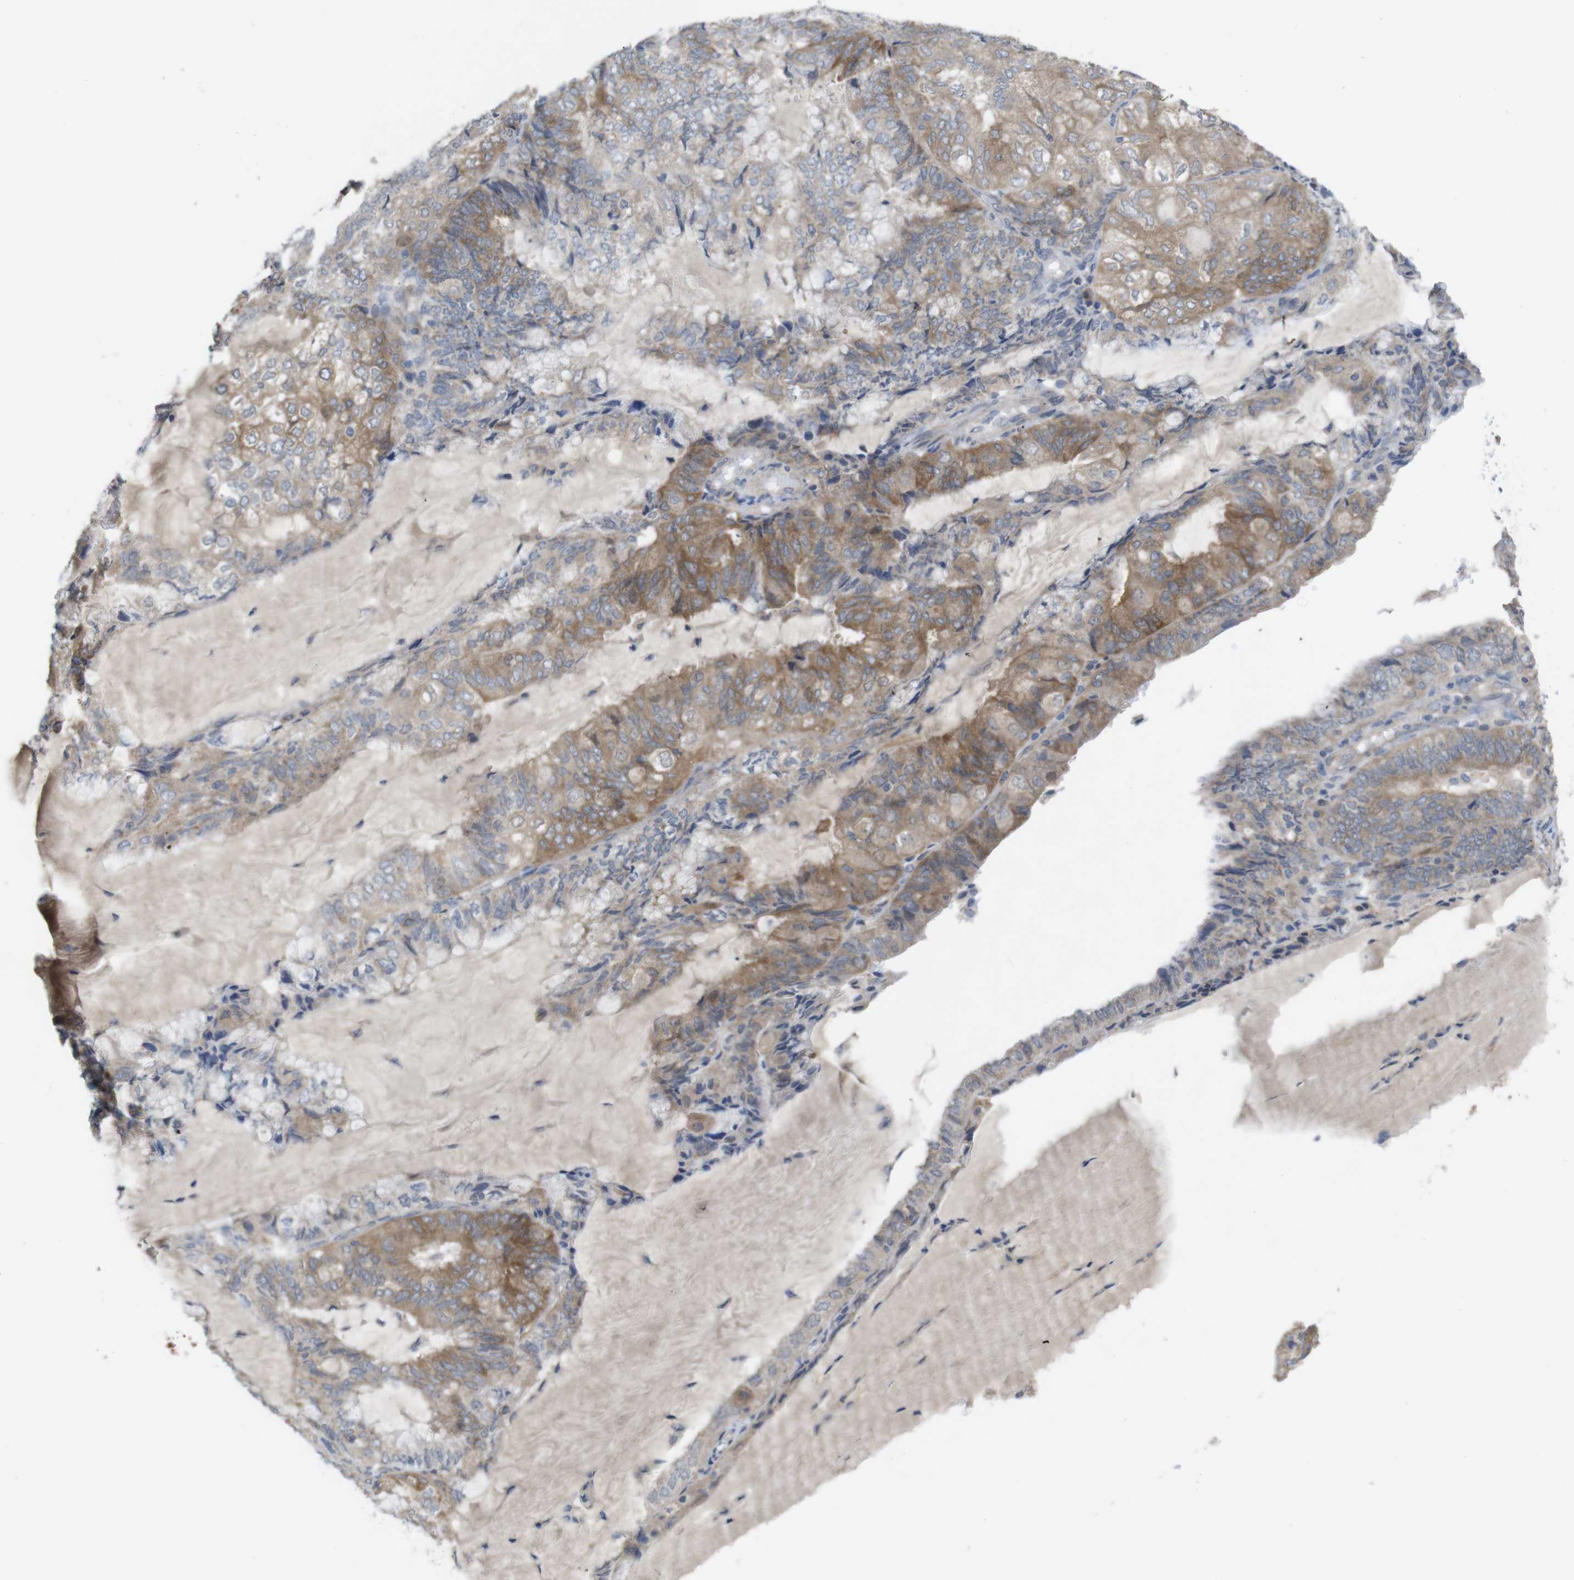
{"staining": {"intensity": "moderate", "quantity": ">75%", "location": "cytoplasmic/membranous"}, "tissue": "endometrial cancer", "cell_type": "Tumor cells", "image_type": "cancer", "snomed": [{"axis": "morphology", "description": "Adenocarcinoma, NOS"}, {"axis": "topography", "description": "Endometrium"}], "caption": "Immunohistochemistry (IHC) histopathology image of human endometrial cancer (adenocarcinoma) stained for a protein (brown), which reveals medium levels of moderate cytoplasmic/membranous expression in about >75% of tumor cells.", "gene": "BCAR3", "patient": {"sex": "female", "age": 81}}